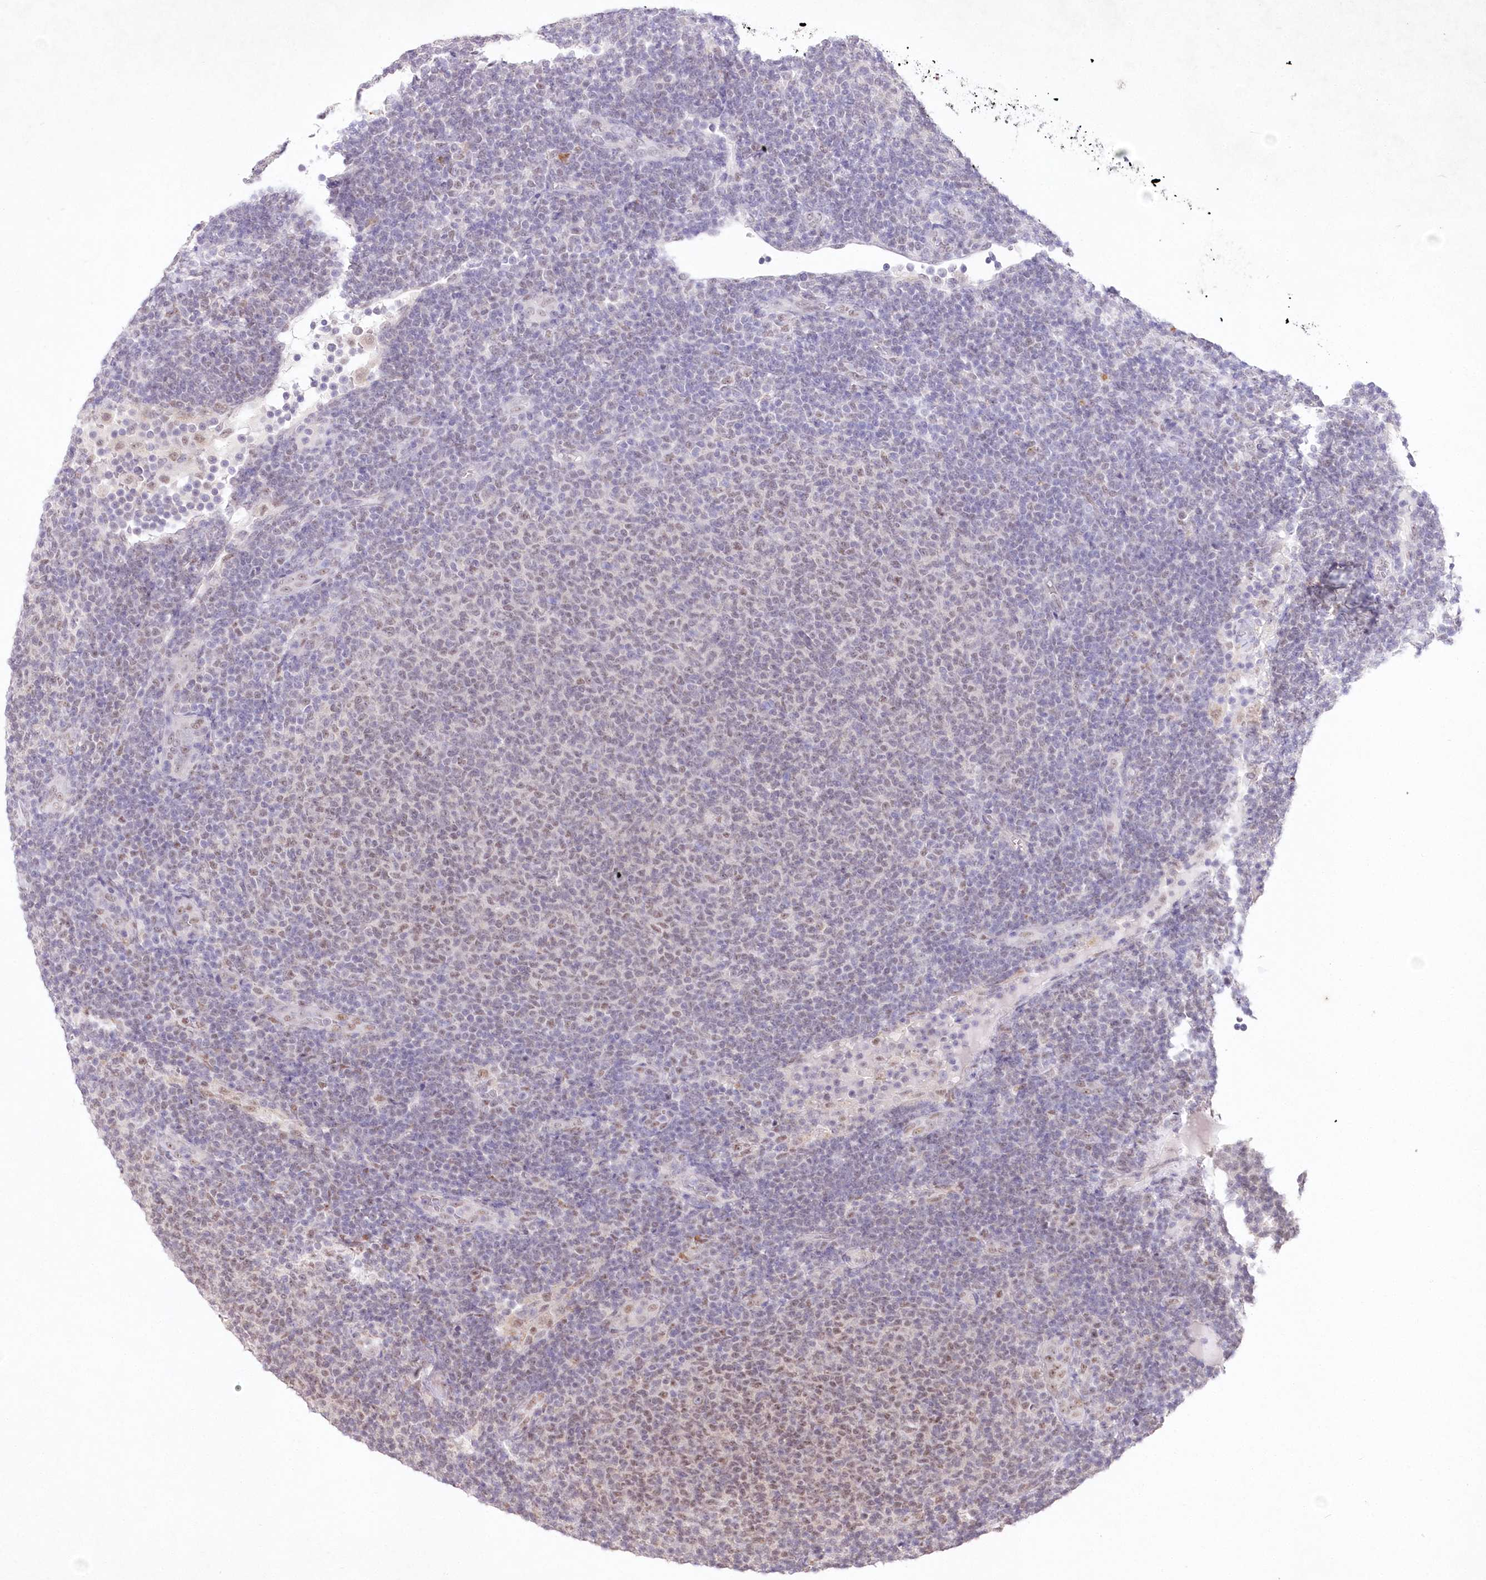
{"staining": {"intensity": "weak", "quantity": "25%-75%", "location": "nuclear"}, "tissue": "lymphoma", "cell_type": "Tumor cells", "image_type": "cancer", "snomed": [{"axis": "morphology", "description": "Malignant lymphoma, non-Hodgkin's type, Low grade"}, {"axis": "topography", "description": "Lymph node"}], "caption": "About 25%-75% of tumor cells in lymphoma demonstrate weak nuclear protein expression as visualized by brown immunohistochemical staining.", "gene": "RBM27", "patient": {"sex": "male", "age": 66}}